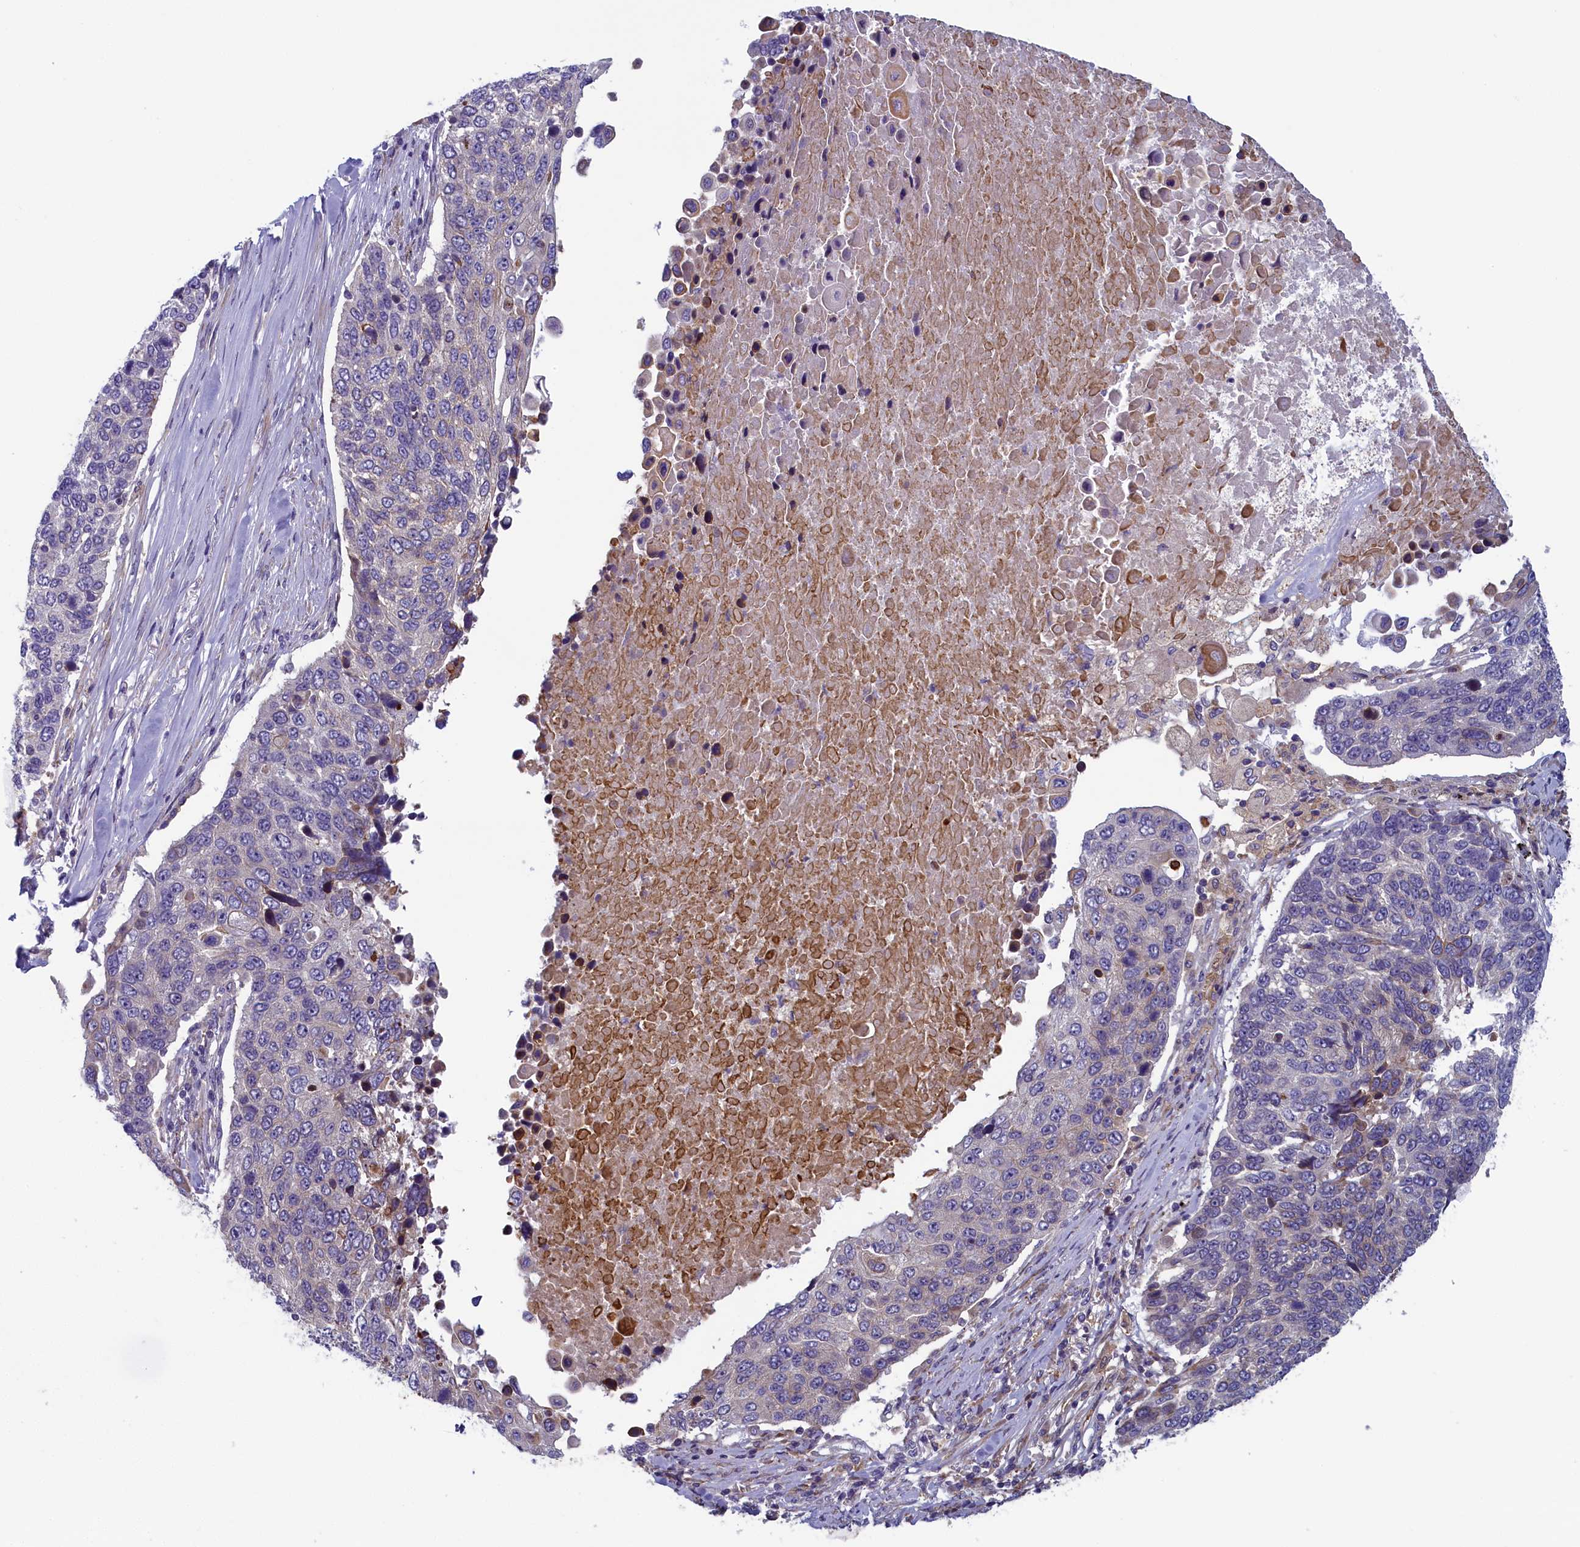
{"staining": {"intensity": "negative", "quantity": "none", "location": "none"}, "tissue": "lung cancer", "cell_type": "Tumor cells", "image_type": "cancer", "snomed": [{"axis": "morphology", "description": "Squamous cell carcinoma, NOS"}, {"axis": "topography", "description": "Lung"}], "caption": "This is an immunohistochemistry image of lung cancer (squamous cell carcinoma). There is no expression in tumor cells.", "gene": "ANKRD39", "patient": {"sex": "male", "age": 66}}